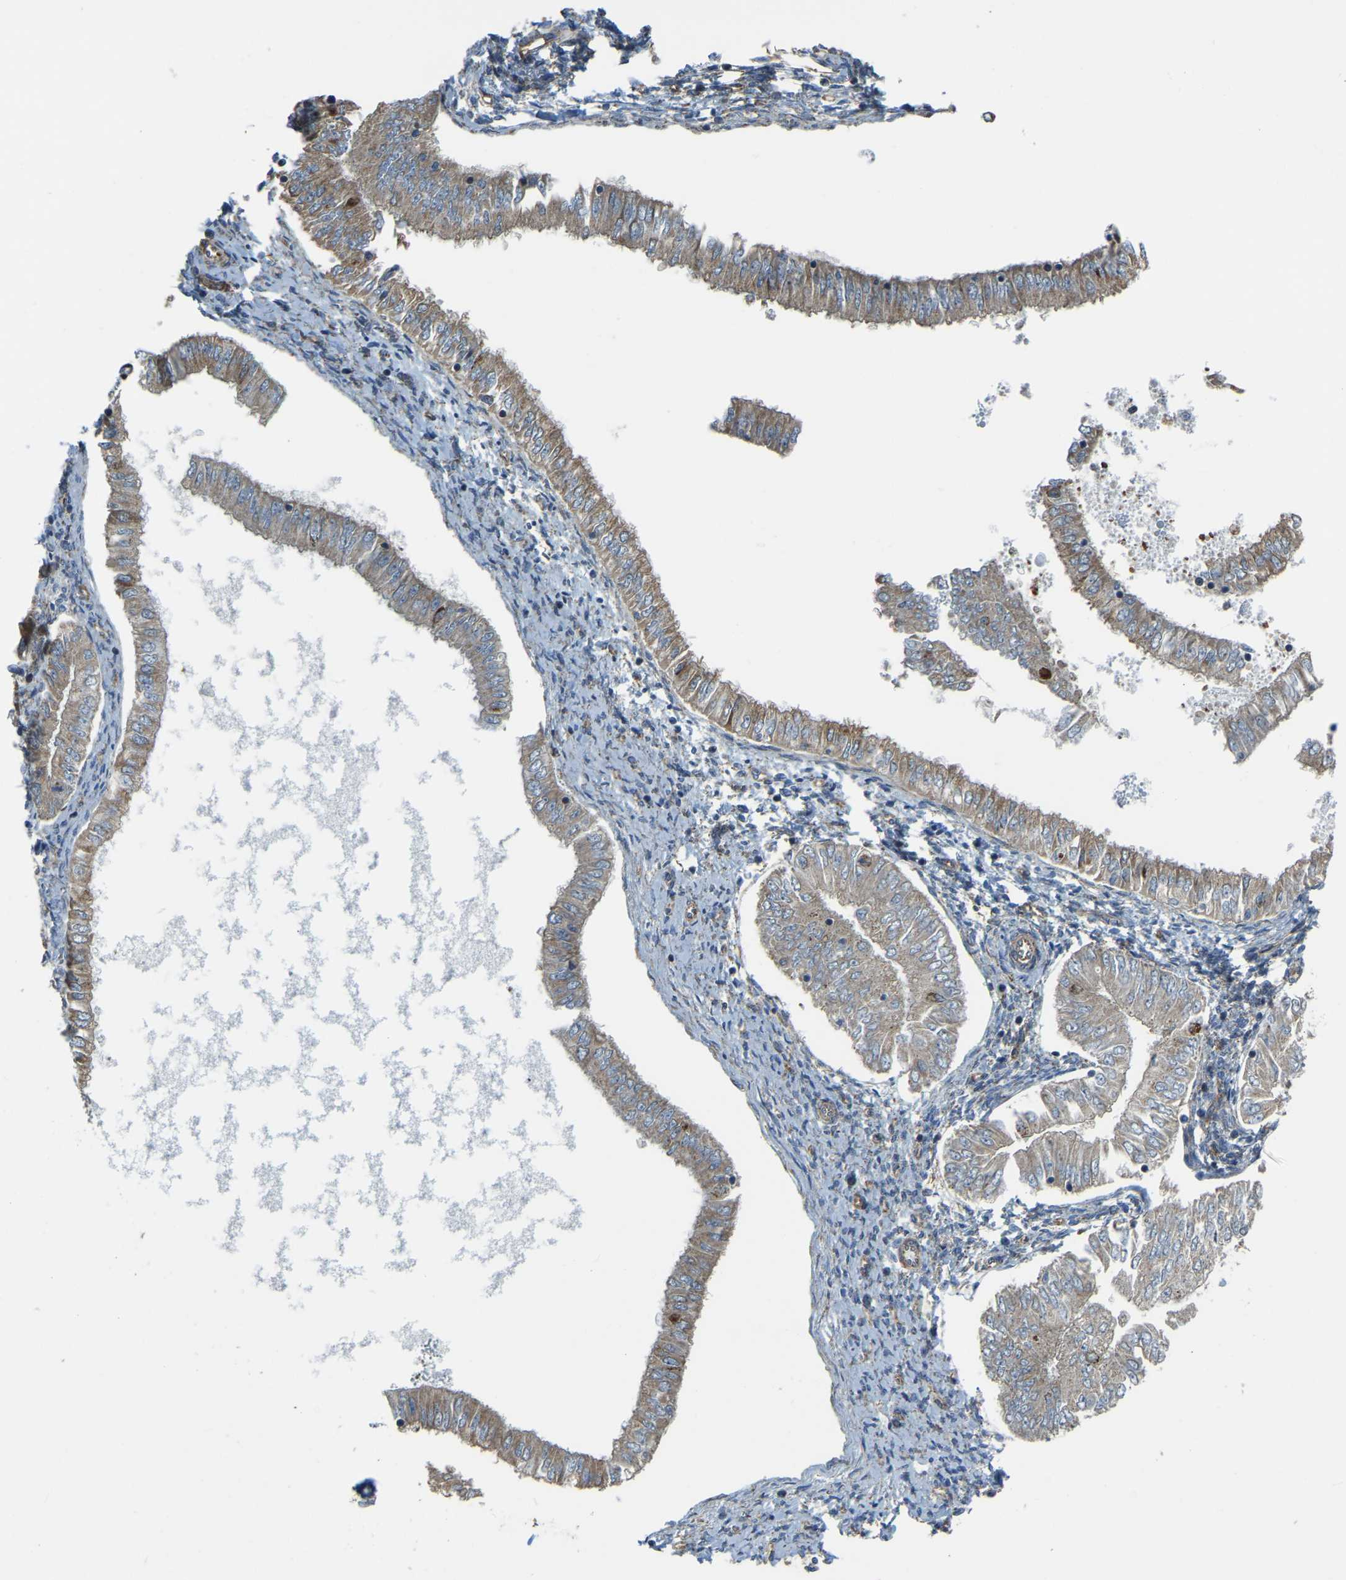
{"staining": {"intensity": "weak", "quantity": "25%-75%", "location": "cytoplasmic/membranous"}, "tissue": "endometrial cancer", "cell_type": "Tumor cells", "image_type": "cancer", "snomed": [{"axis": "morphology", "description": "Adenocarcinoma, NOS"}, {"axis": "topography", "description": "Endometrium"}], "caption": "A low amount of weak cytoplasmic/membranous expression is present in about 25%-75% of tumor cells in endometrial cancer (adenocarcinoma) tissue.", "gene": "PSMD7", "patient": {"sex": "female", "age": 53}}